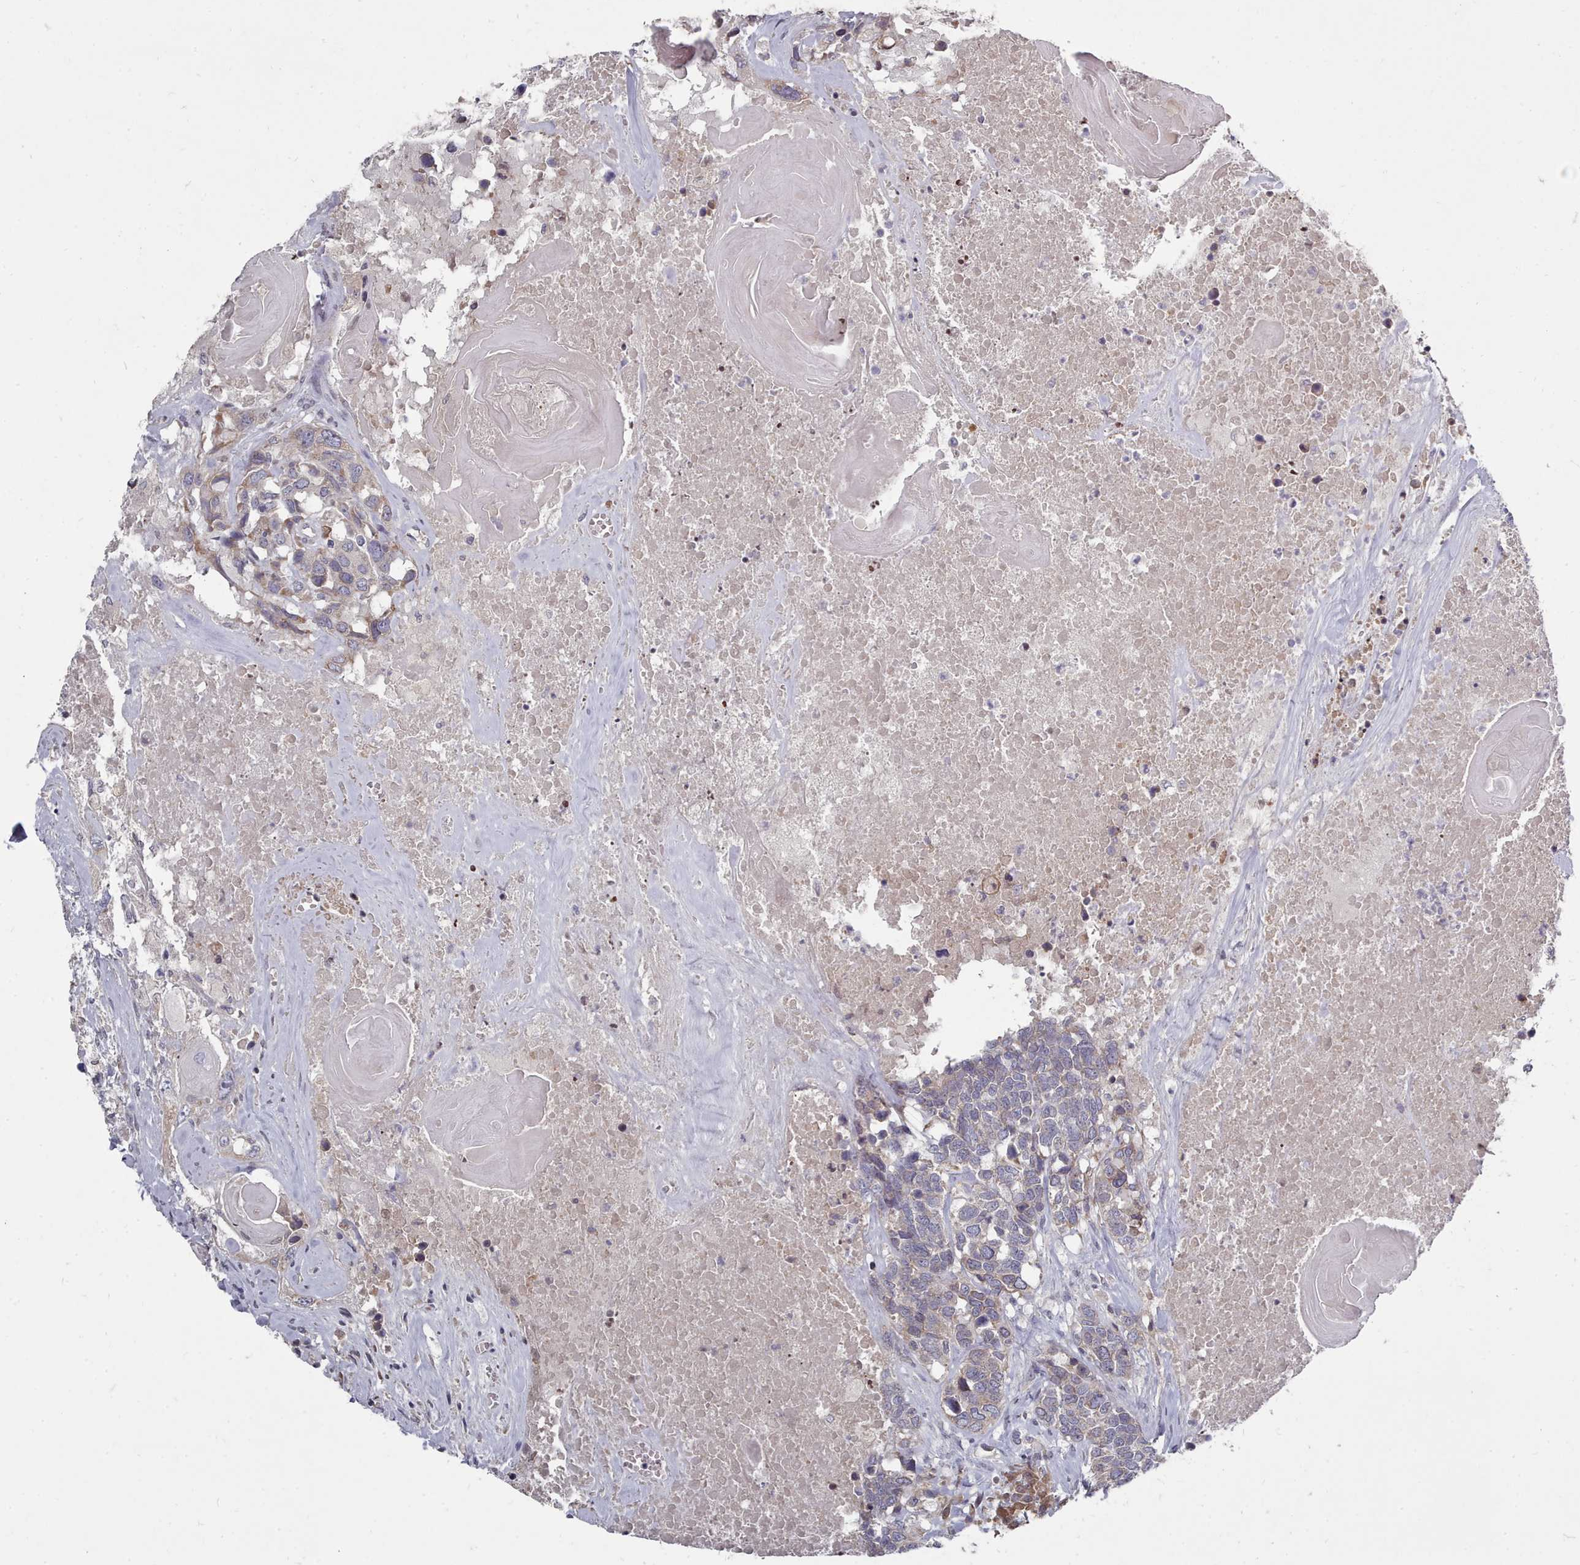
{"staining": {"intensity": "negative", "quantity": "none", "location": "none"}, "tissue": "head and neck cancer", "cell_type": "Tumor cells", "image_type": "cancer", "snomed": [{"axis": "morphology", "description": "Squamous cell carcinoma, NOS"}, {"axis": "topography", "description": "Head-Neck"}], "caption": "Immunohistochemical staining of head and neck squamous cell carcinoma demonstrates no significant expression in tumor cells. The staining was performed using DAB (3,3'-diaminobenzidine) to visualize the protein expression in brown, while the nuclei were stained in blue with hematoxylin (Magnification: 20x).", "gene": "ACKR3", "patient": {"sex": "male", "age": 66}}